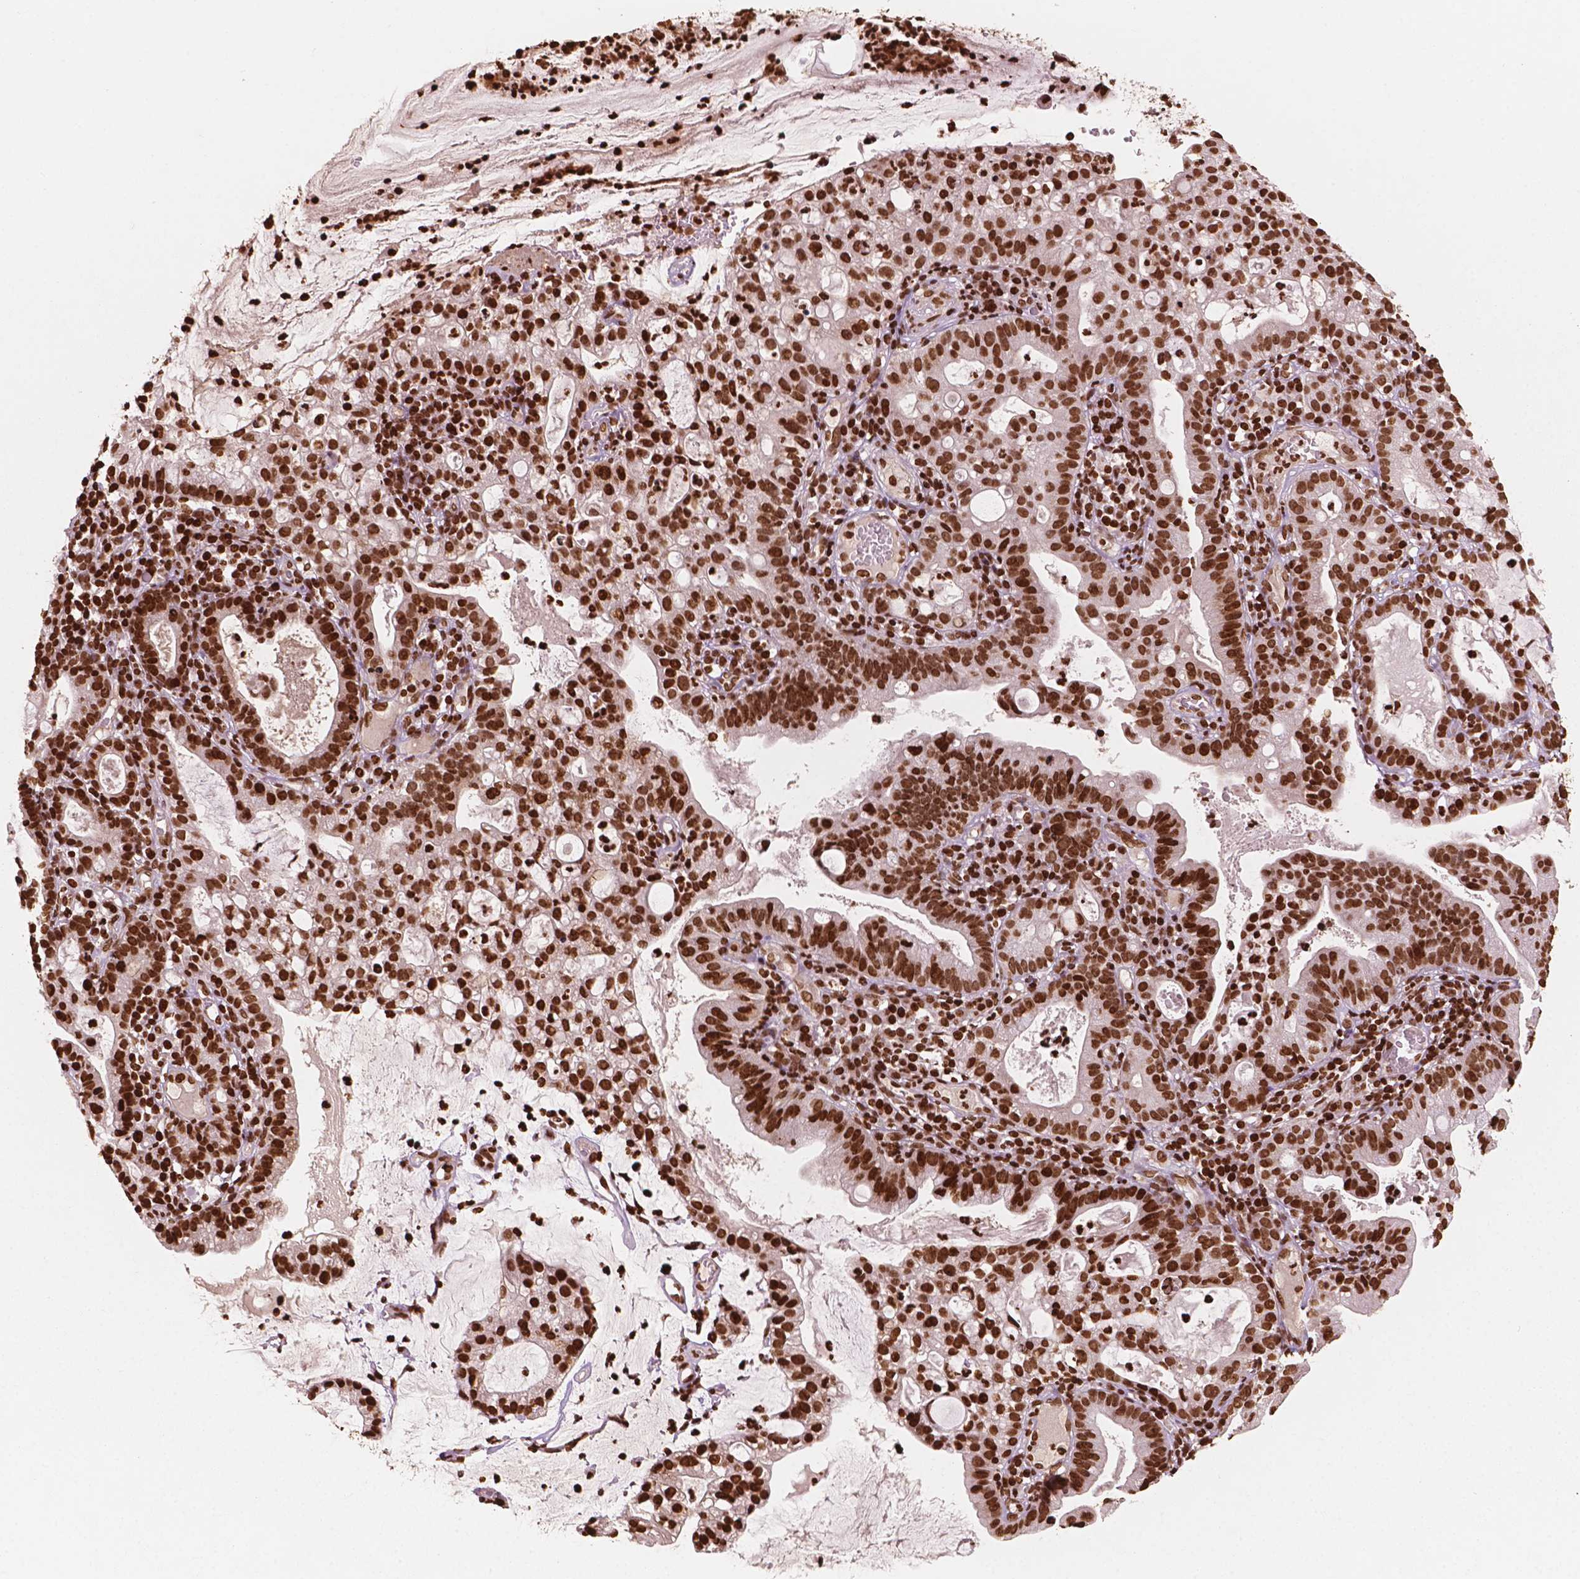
{"staining": {"intensity": "strong", "quantity": ">75%", "location": "nuclear"}, "tissue": "cervical cancer", "cell_type": "Tumor cells", "image_type": "cancer", "snomed": [{"axis": "morphology", "description": "Adenocarcinoma, NOS"}, {"axis": "topography", "description": "Cervix"}], "caption": "A brown stain shows strong nuclear positivity of a protein in human cervical cancer (adenocarcinoma) tumor cells. The staining was performed using DAB to visualize the protein expression in brown, while the nuclei were stained in blue with hematoxylin (Magnification: 20x).", "gene": "H3C7", "patient": {"sex": "female", "age": 41}}